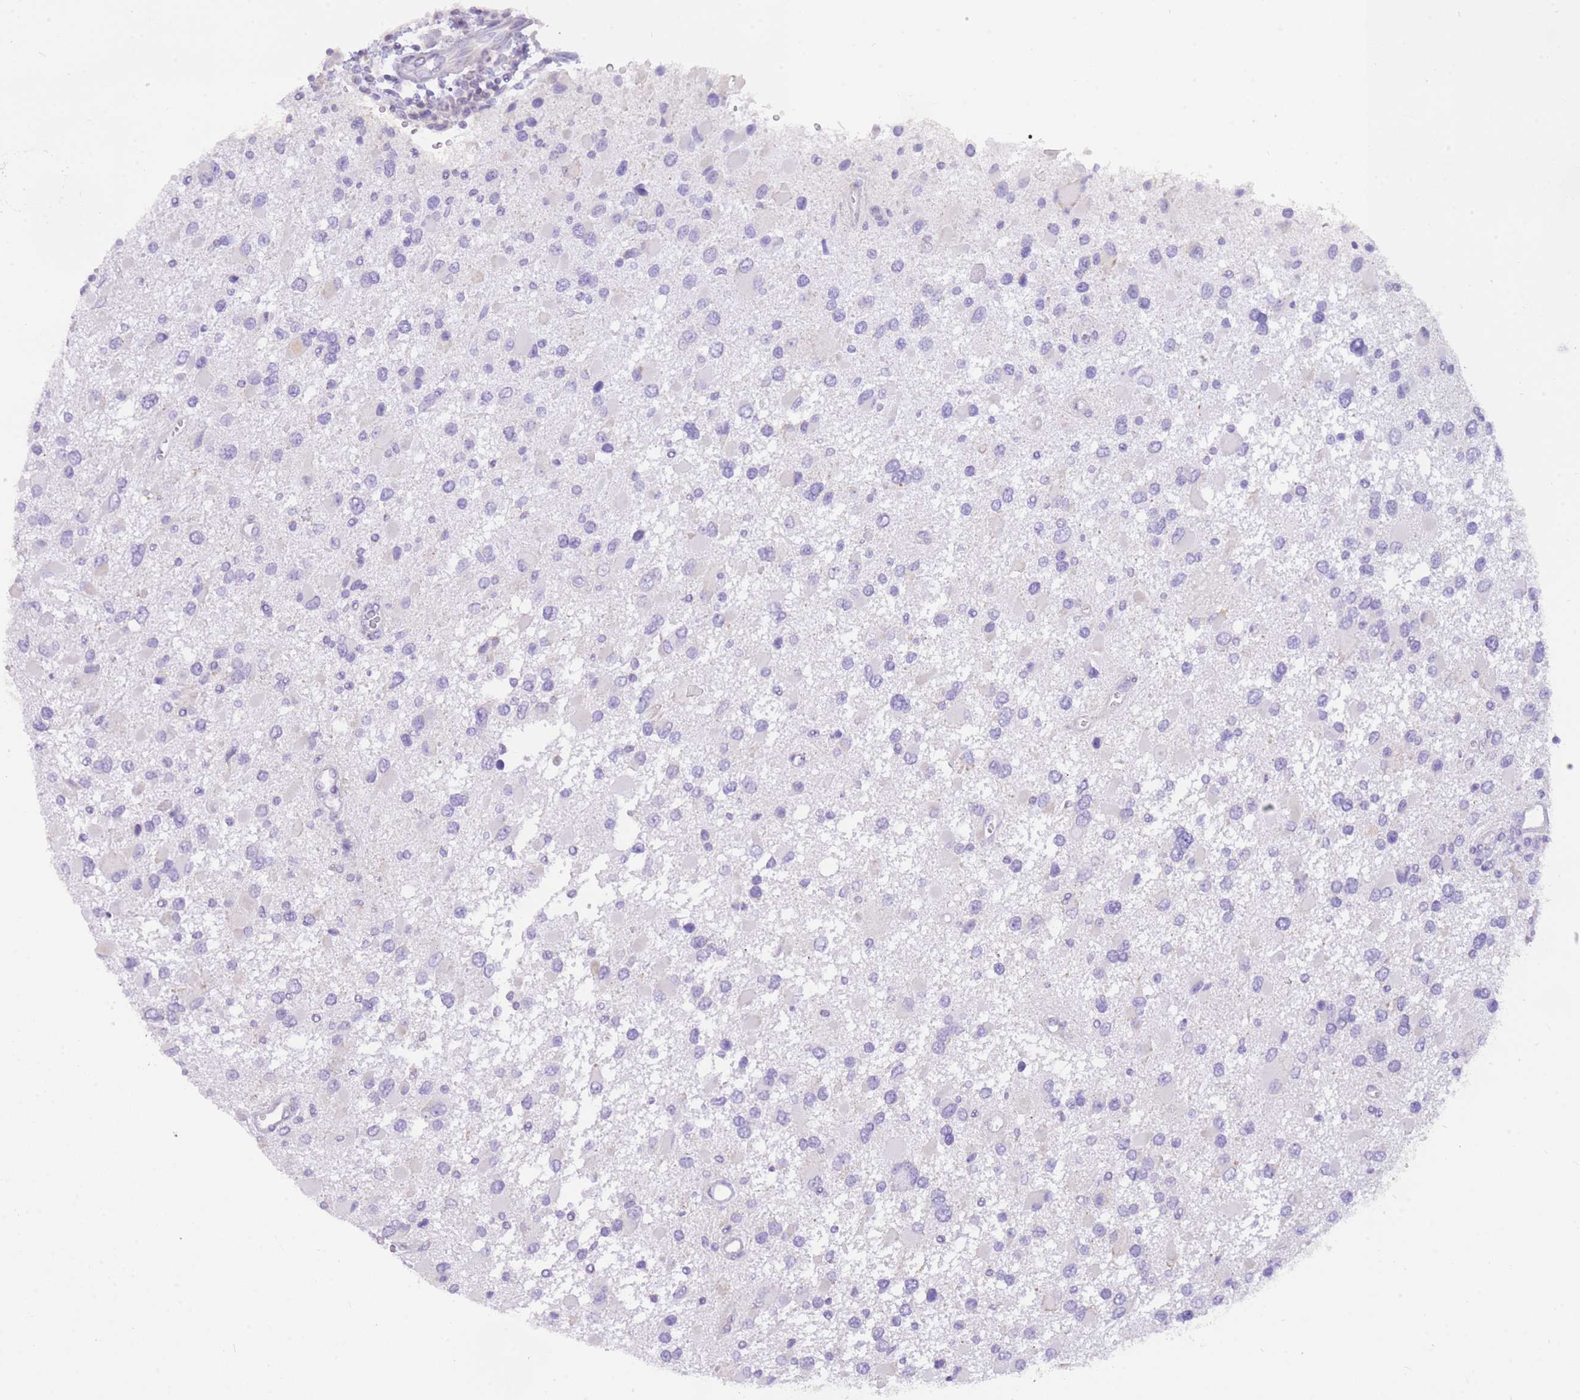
{"staining": {"intensity": "negative", "quantity": "none", "location": "none"}, "tissue": "glioma", "cell_type": "Tumor cells", "image_type": "cancer", "snomed": [{"axis": "morphology", "description": "Glioma, malignant, High grade"}, {"axis": "topography", "description": "Brain"}], "caption": "Protein analysis of glioma displays no significant expression in tumor cells.", "gene": "TOPAZ1", "patient": {"sex": "male", "age": 53}}